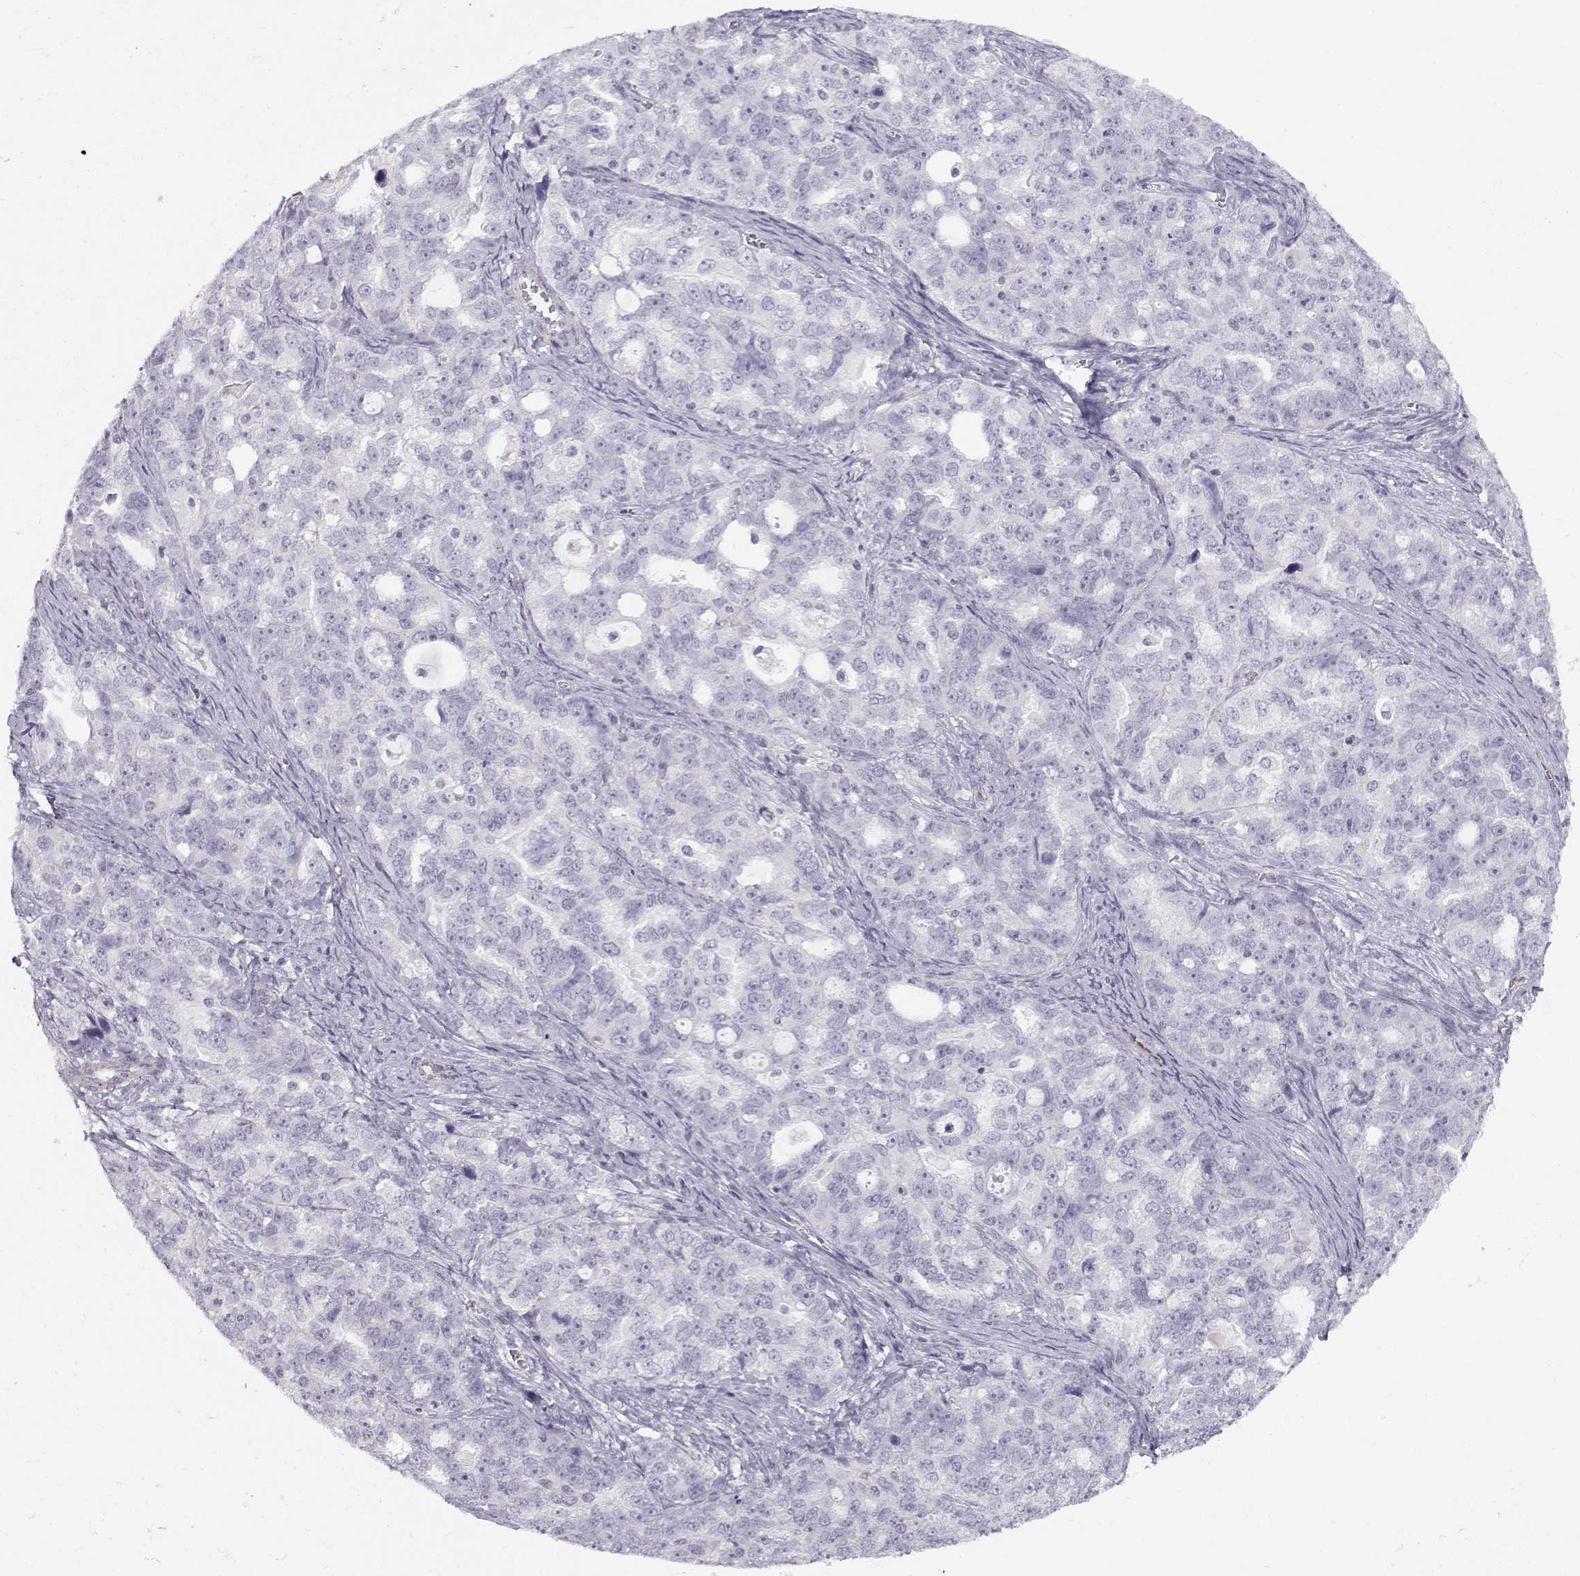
{"staining": {"intensity": "negative", "quantity": "none", "location": "none"}, "tissue": "ovarian cancer", "cell_type": "Tumor cells", "image_type": "cancer", "snomed": [{"axis": "morphology", "description": "Cystadenocarcinoma, serous, NOS"}, {"axis": "topography", "description": "Ovary"}], "caption": "Tumor cells are negative for brown protein staining in ovarian cancer (serous cystadenocarcinoma).", "gene": "MYO1A", "patient": {"sex": "female", "age": 51}}